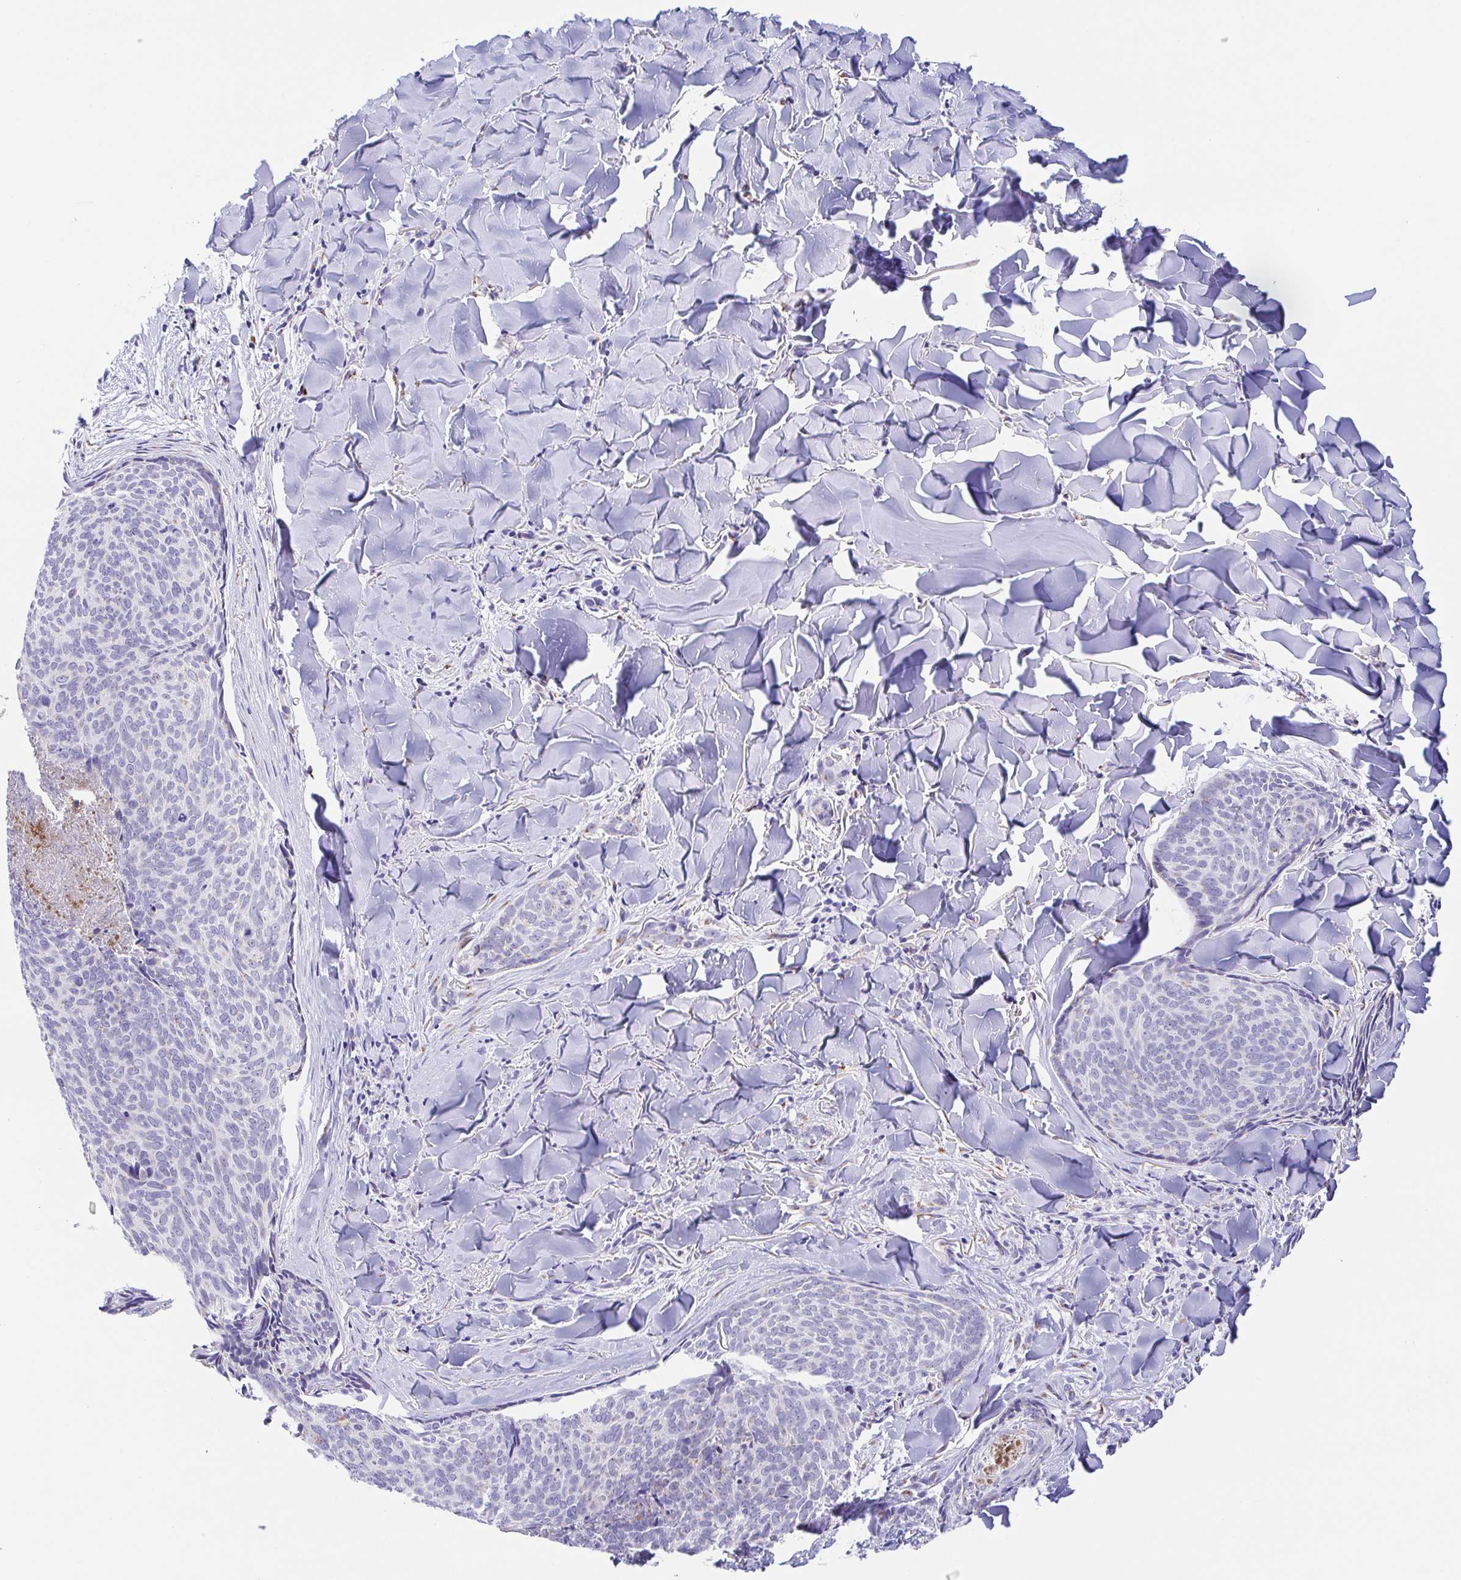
{"staining": {"intensity": "negative", "quantity": "none", "location": "none"}, "tissue": "skin cancer", "cell_type": "Tumor cells", "image_type": "cancer", "snomed": [{"axis": "morphology", "description": "Basal cell carcinoma"}, {"axis": "topography", "description": "Skin"}], "caption": "Tumor cells show no significant protein staining in skin cancer (basal cell carcinoma).", "gene": "SULT1B1", "patient": {"sex": "female", "age": 82}}